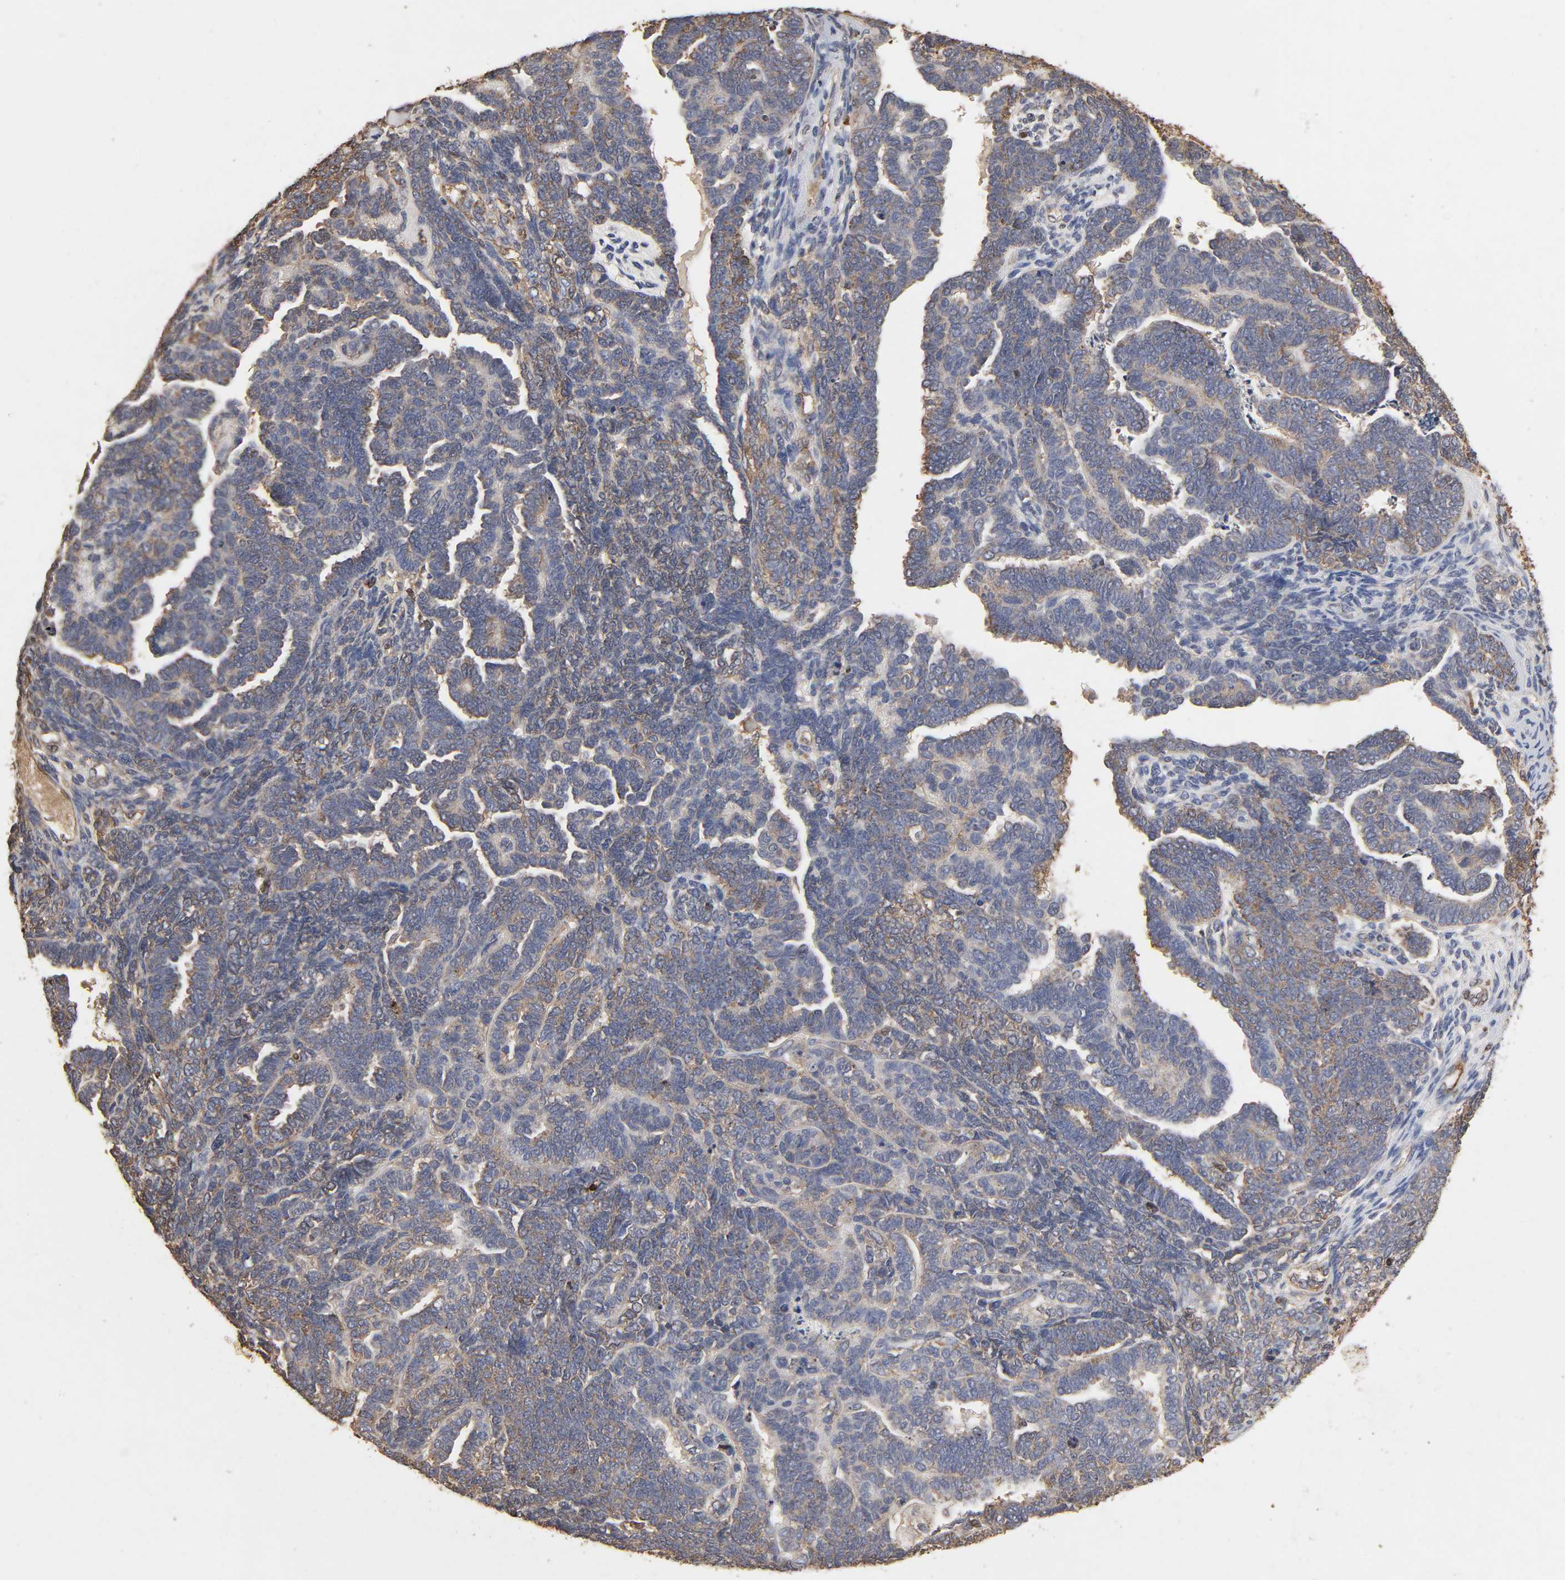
{"staining": {"intensity": "weak", "quantity": "25%-75%", "location": "cytoplasmic/membranous"}, "tissue": "endometrial cancer", "cell_type": "Tumor cells", "image_type": "cancer", "snomed": [{"axis": "morphology", "description": "Neoplasm, malignant, NOS"}, {"axis": "topography", "description": "Endometrium"}], "caption": "Endometrial cancer stained with IHC displays weak cytoplasmic/membranous positivity in approximately 25%-75% of tumor cells.", "gene": "CYCS", "patient": {"sex": "female", "age": 74}}